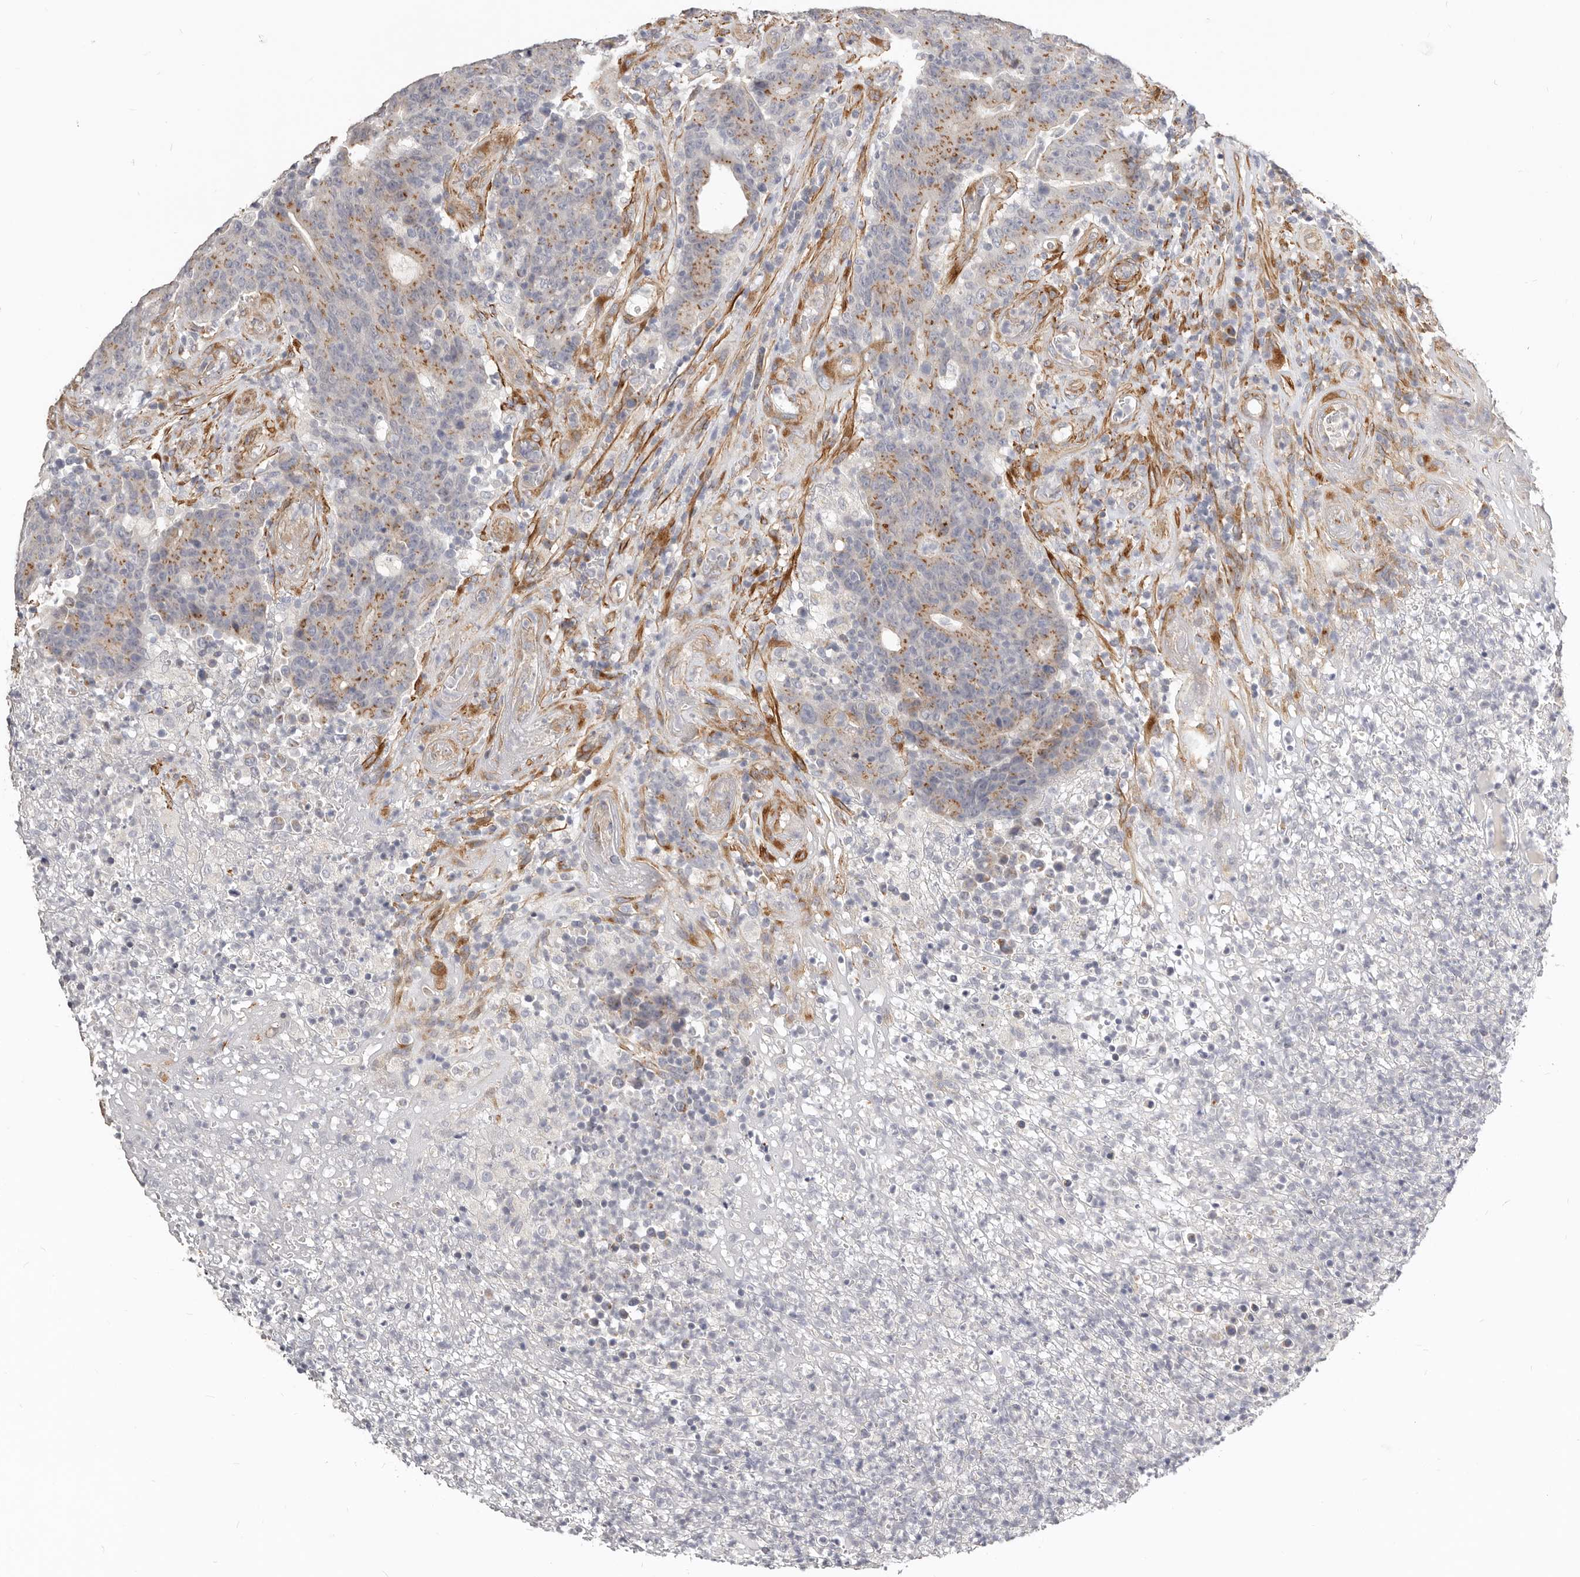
{"staining": {"intensity": "weak", "quantity": ">75%", "location": "cytoplasmic/membranous"}, "tissue": "colorectal cancer", "cell_type": "Tumor cells", "image_type": "cancer", "snomed": [{"axis": "morphology", "description": "Normal tissue, NOS"}, {"axis": "morphology", "description": "Adenocarcinoma, NOS"}, {"axis": "topography", "description": "Colon"}], "caption": "Colorectal cancer (adenocarcinoma) was stained to show a protein in brown. There is low levels of weak cytoplasmic/membranous expression in about >75% of tumor cells. (Stains: DAB (3,3'-diaminobenzidine) in brown, nuclei in blue, Microscopy: brightfield microscopy at high magnification).", "gene": "RABAC1", "patient": {"sex": "female", "age": 75}}